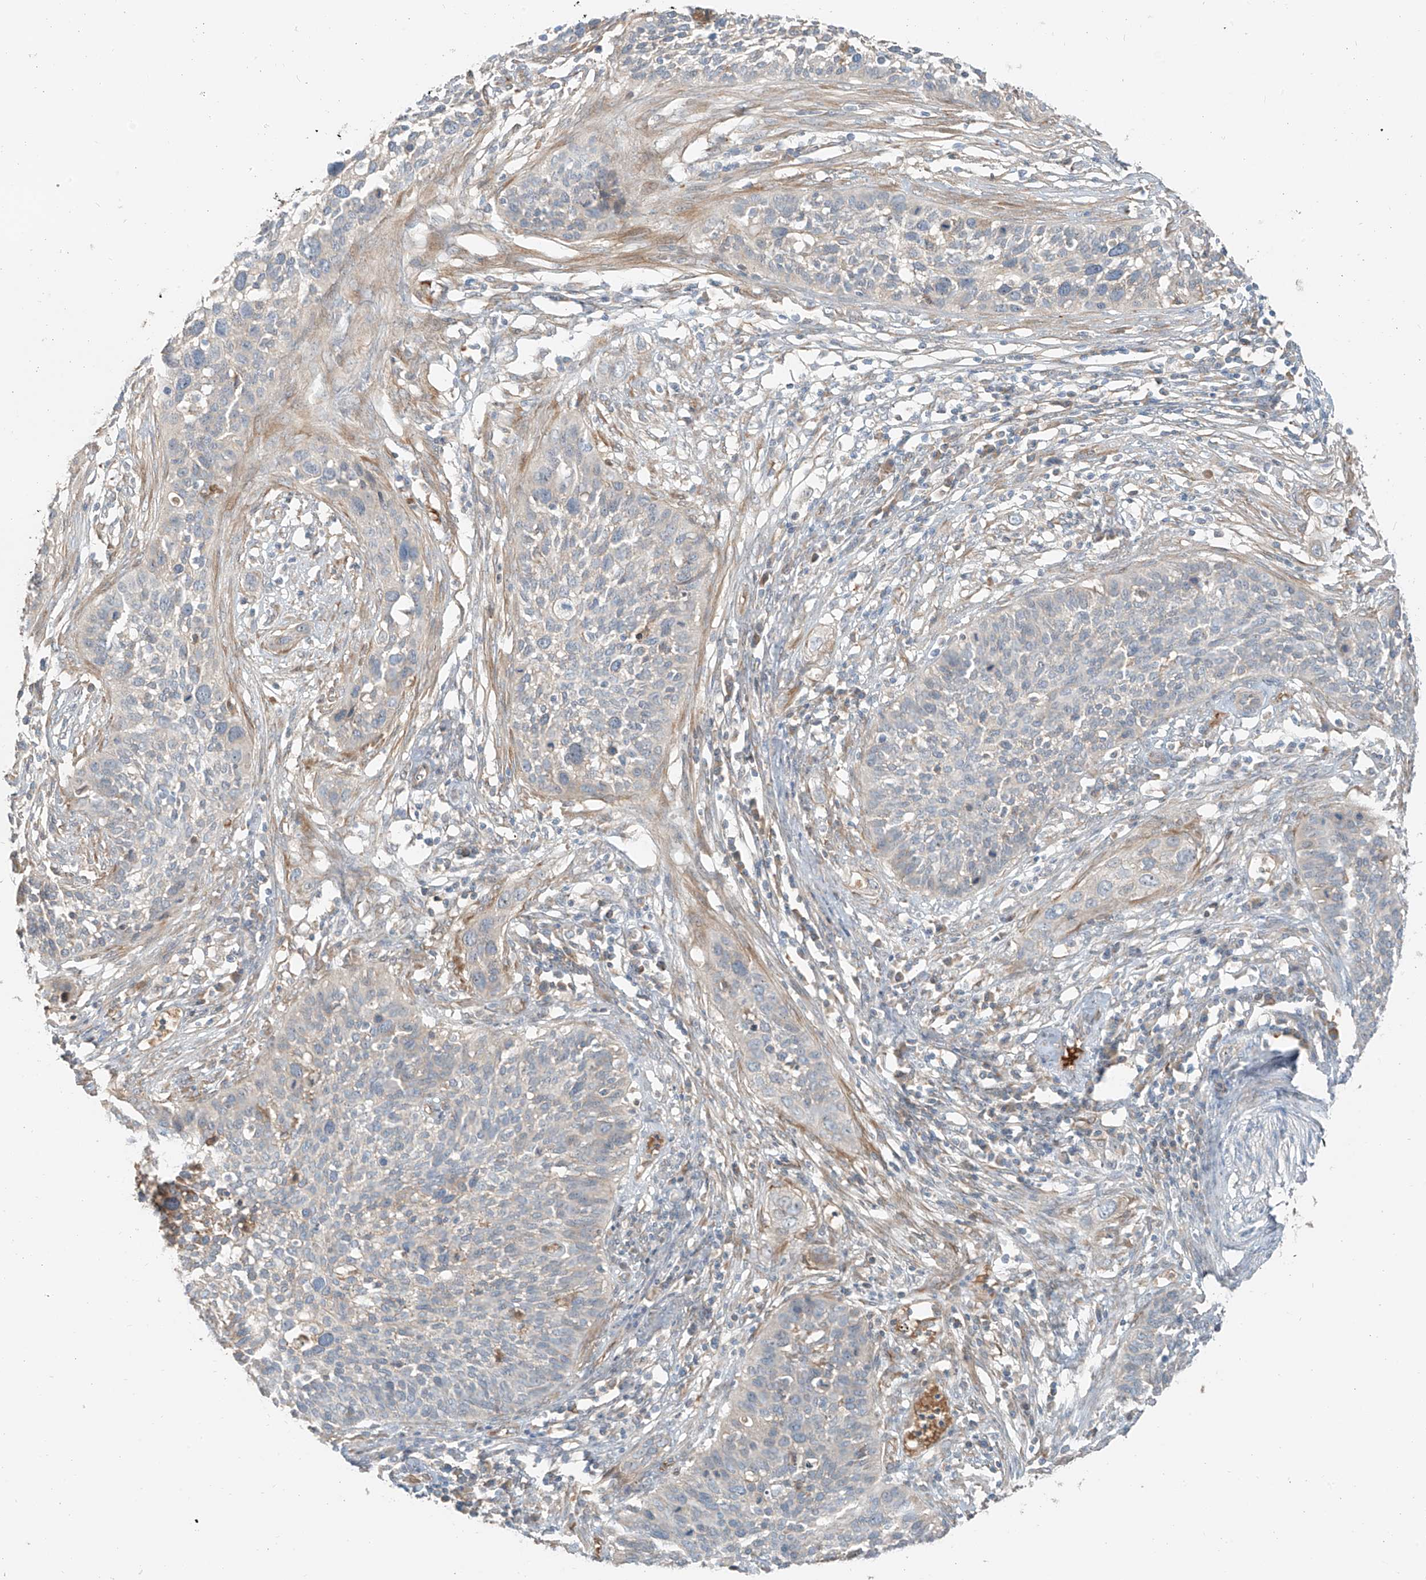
{"staining": {"intensity": "negative", "quantity": "none", "location": "none"}, "tissue": "cervical cancer", "cell_type": "Tumor cells", "image_type": "cancer", "snomed": [{"axis": "morphology", "description": "Squamous cell carcinoma, NOS"}, {"axis": "topography", "description": "Cervix"}], "caption": "A high-resolution histopathology image shows immunohistochemistry (IHC) staining of cervical squamous cell carcinoma, which exhibits no significant staining in tumor cells.", "gene": "FSTL1", "patient": {"sex": "female", "age": 34}}